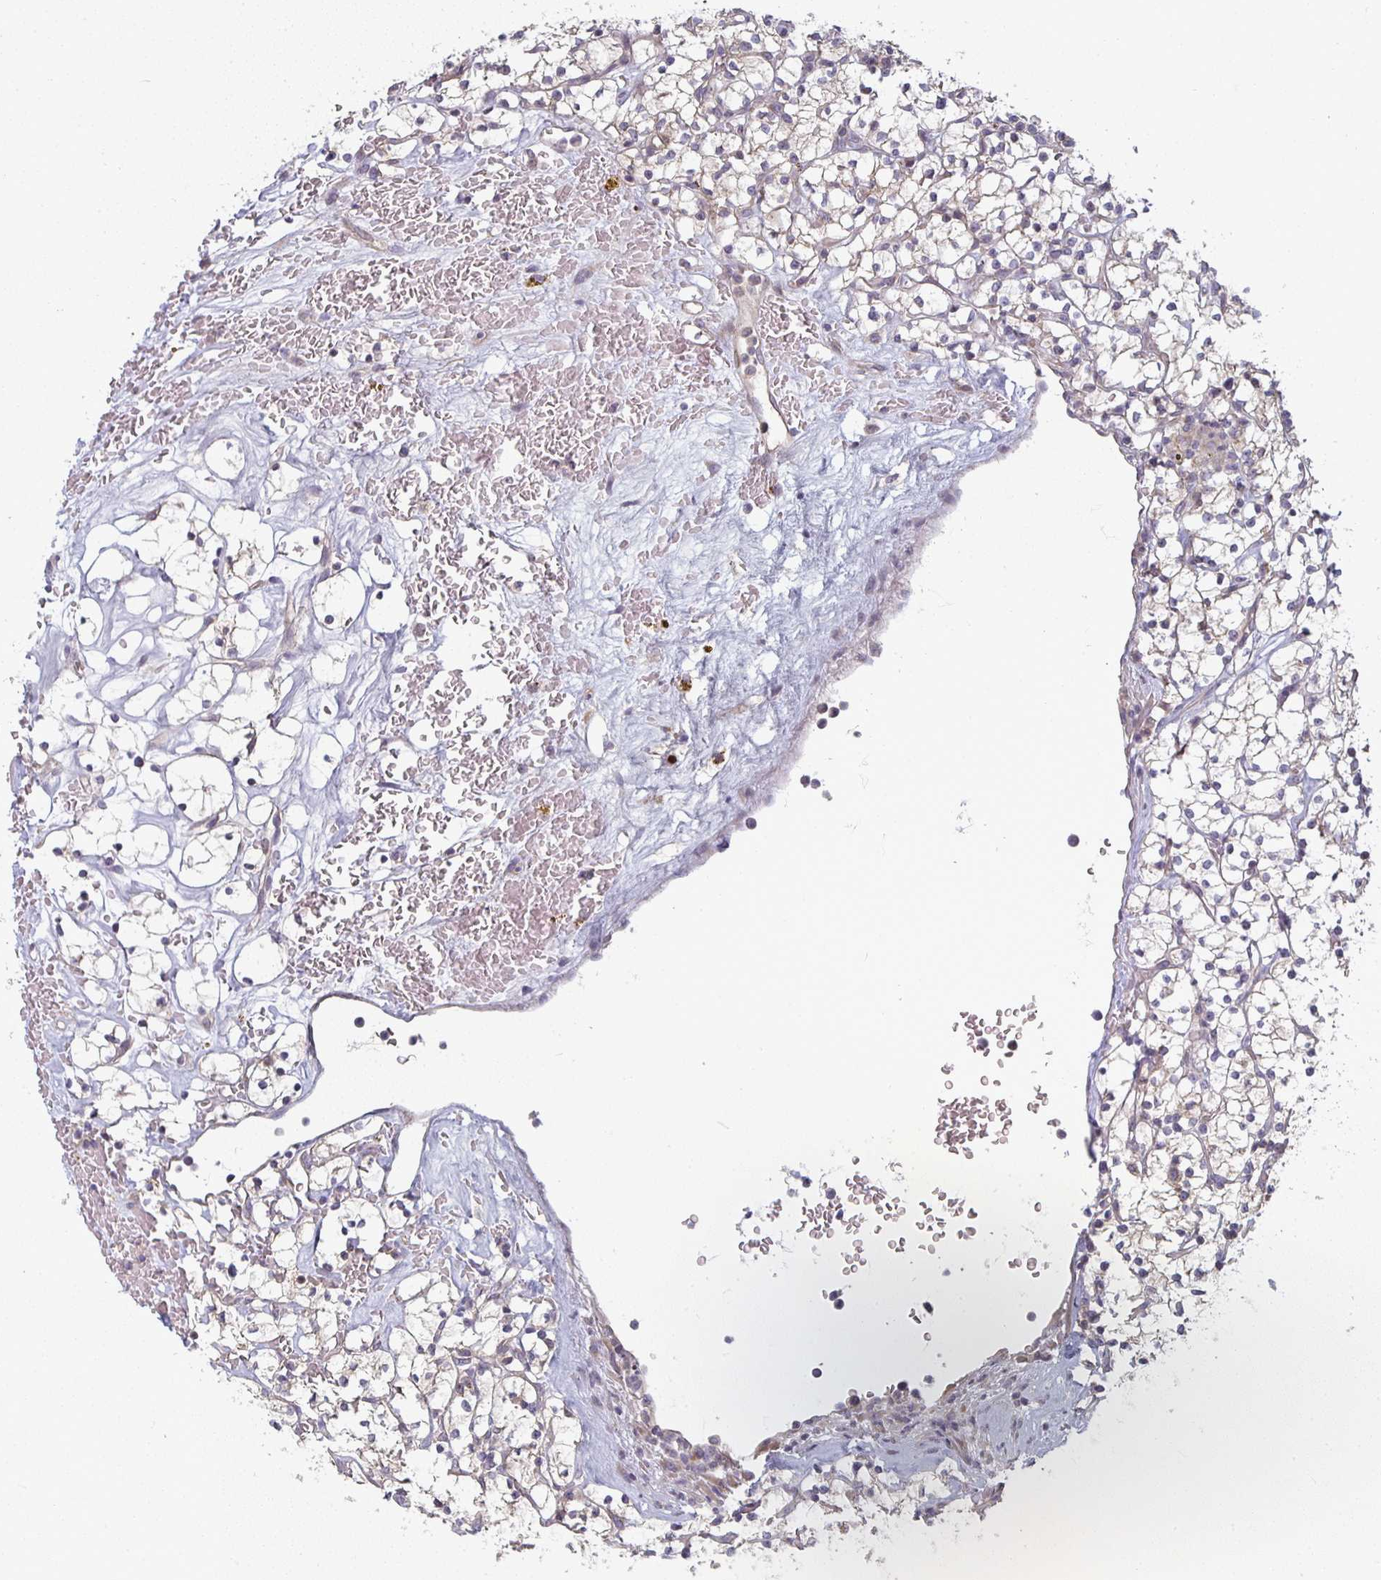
{"staining": {"intensity": "weak", "quantity": "<25%", "location": "cytoplasmic/membranous"}, "tissue": "renal cancer", "cell_type": "Tumor cells", "image_type": "cancer", "snomed": [{"axis": "morphology", "description": "Adenocarcinoma, NOS"}, {"axis": "topography", "description": "Kidney"}], "caption": "Immunohistochemical staining of renal cancer displays no significant staining in tumor cells.", "gene": "CTHRC1", "patient": {"sex": "female", "age": 64}}